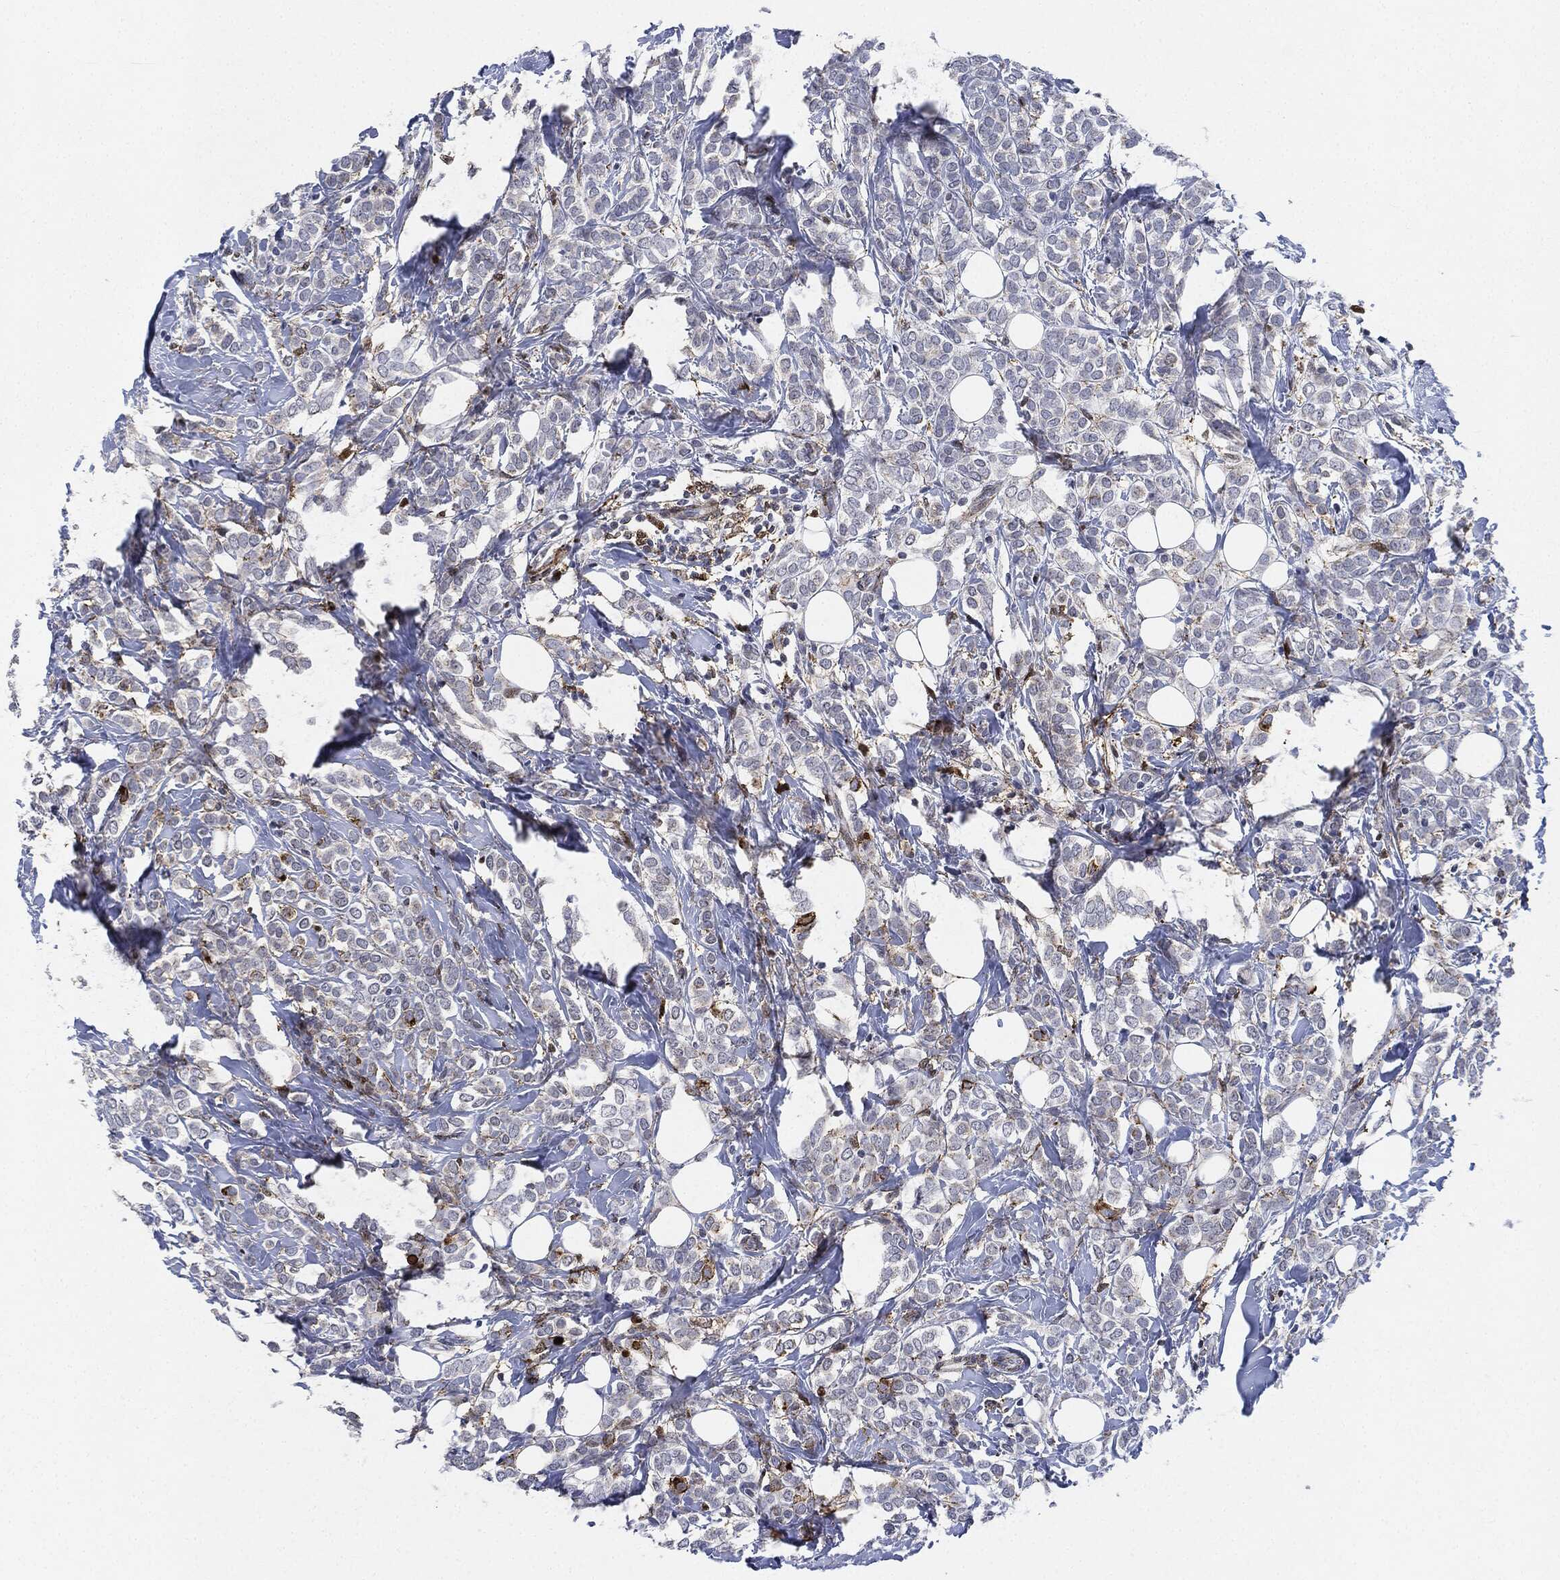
{"staining": {"intensity": "negative", "quantity": "none", "location": "none"}, "tissue": "breast cancer", "cell_type": "Tumor cells", "image_type": "cancer", "snomed": [{"axis": "morphology", "description": "Lobular carcinoma"}, {"axis": "topography", "description": "Breast"}], "caption": "This is an immunohistochemistry histopathology image of human breast cancer. There is no expression in tumor cells.", "gene": "NANOS3", "patient": {"sex": "female", "age": 49}}